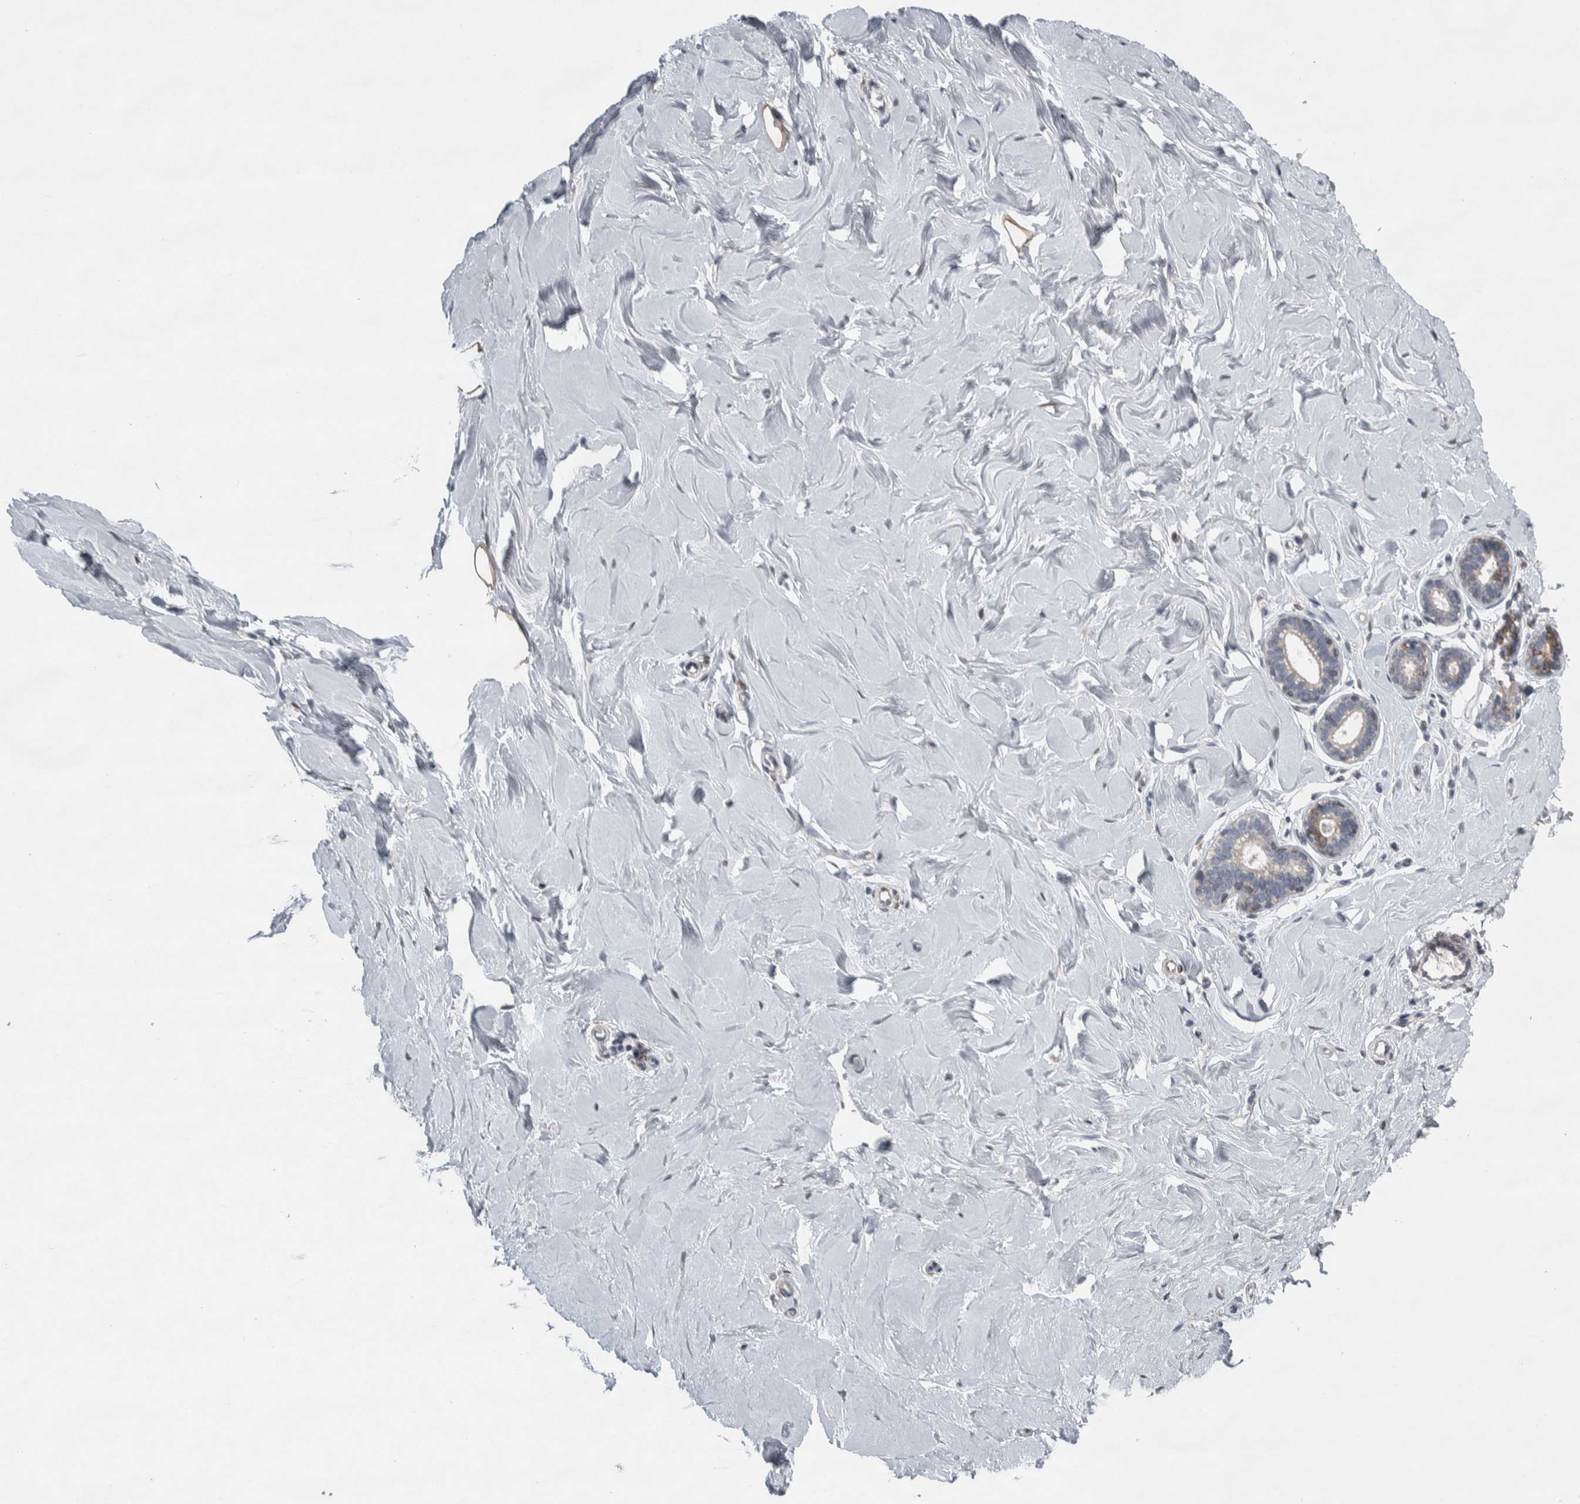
{"staining": {"intensity": "negative", "quantity": "none", "location": "none"}, "tissue": "breast", "cell_type": "Adipocytes", "image_type": "normal", "snomed": [{"axis": "morphology", "description": "Normal tissue, NOS"}, {"axis": "topography", "description": "Breast"}], "caption": "This is an immunohistochemistry (IHC) histopathology image of unremarkable human breast. There is no positivity in adipocytes.", "gene": "SIGMAR1", "patient": {"sex": "female", "age": 23}}